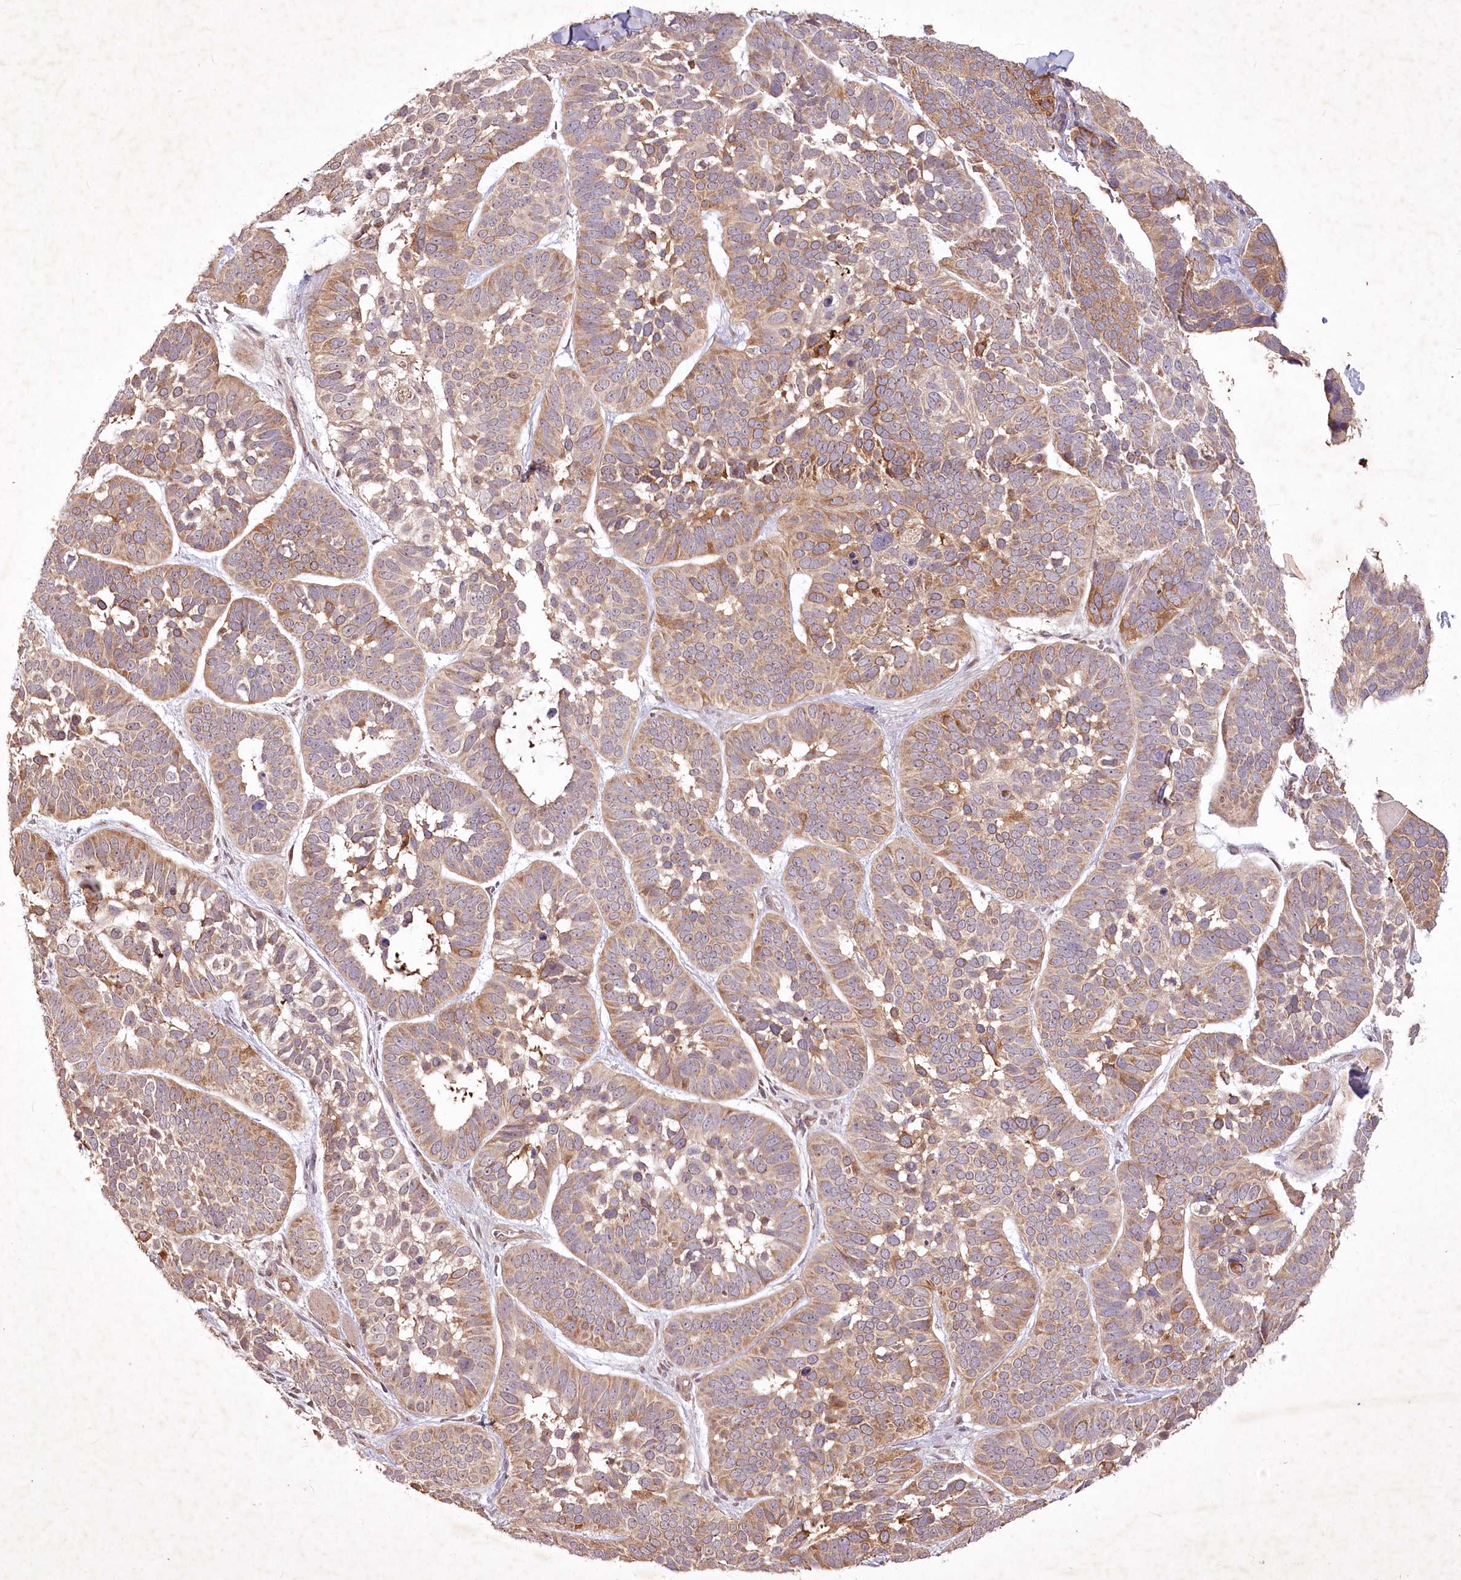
{"staining": {"intensity": "moderate", "quantity": ">75%", "location": "cytoplasmic/membranous"}, "tissue": "skin cancer", "cell_type": "Tumor cells", "image_type": "cancer", "snomed": [{"axis": "morphology", "description": "Basal cell carcinoma"}, {"axis": "topography", "description": "Skin"}], "caption": "Moderate cytoplasmic/membranous positivity is seen in about >75% of tumor cells in skin cancer (basal cell carcinoma).", "gene": "IRAK1BP1", "patient": {"sex": "male", "age": 62}}